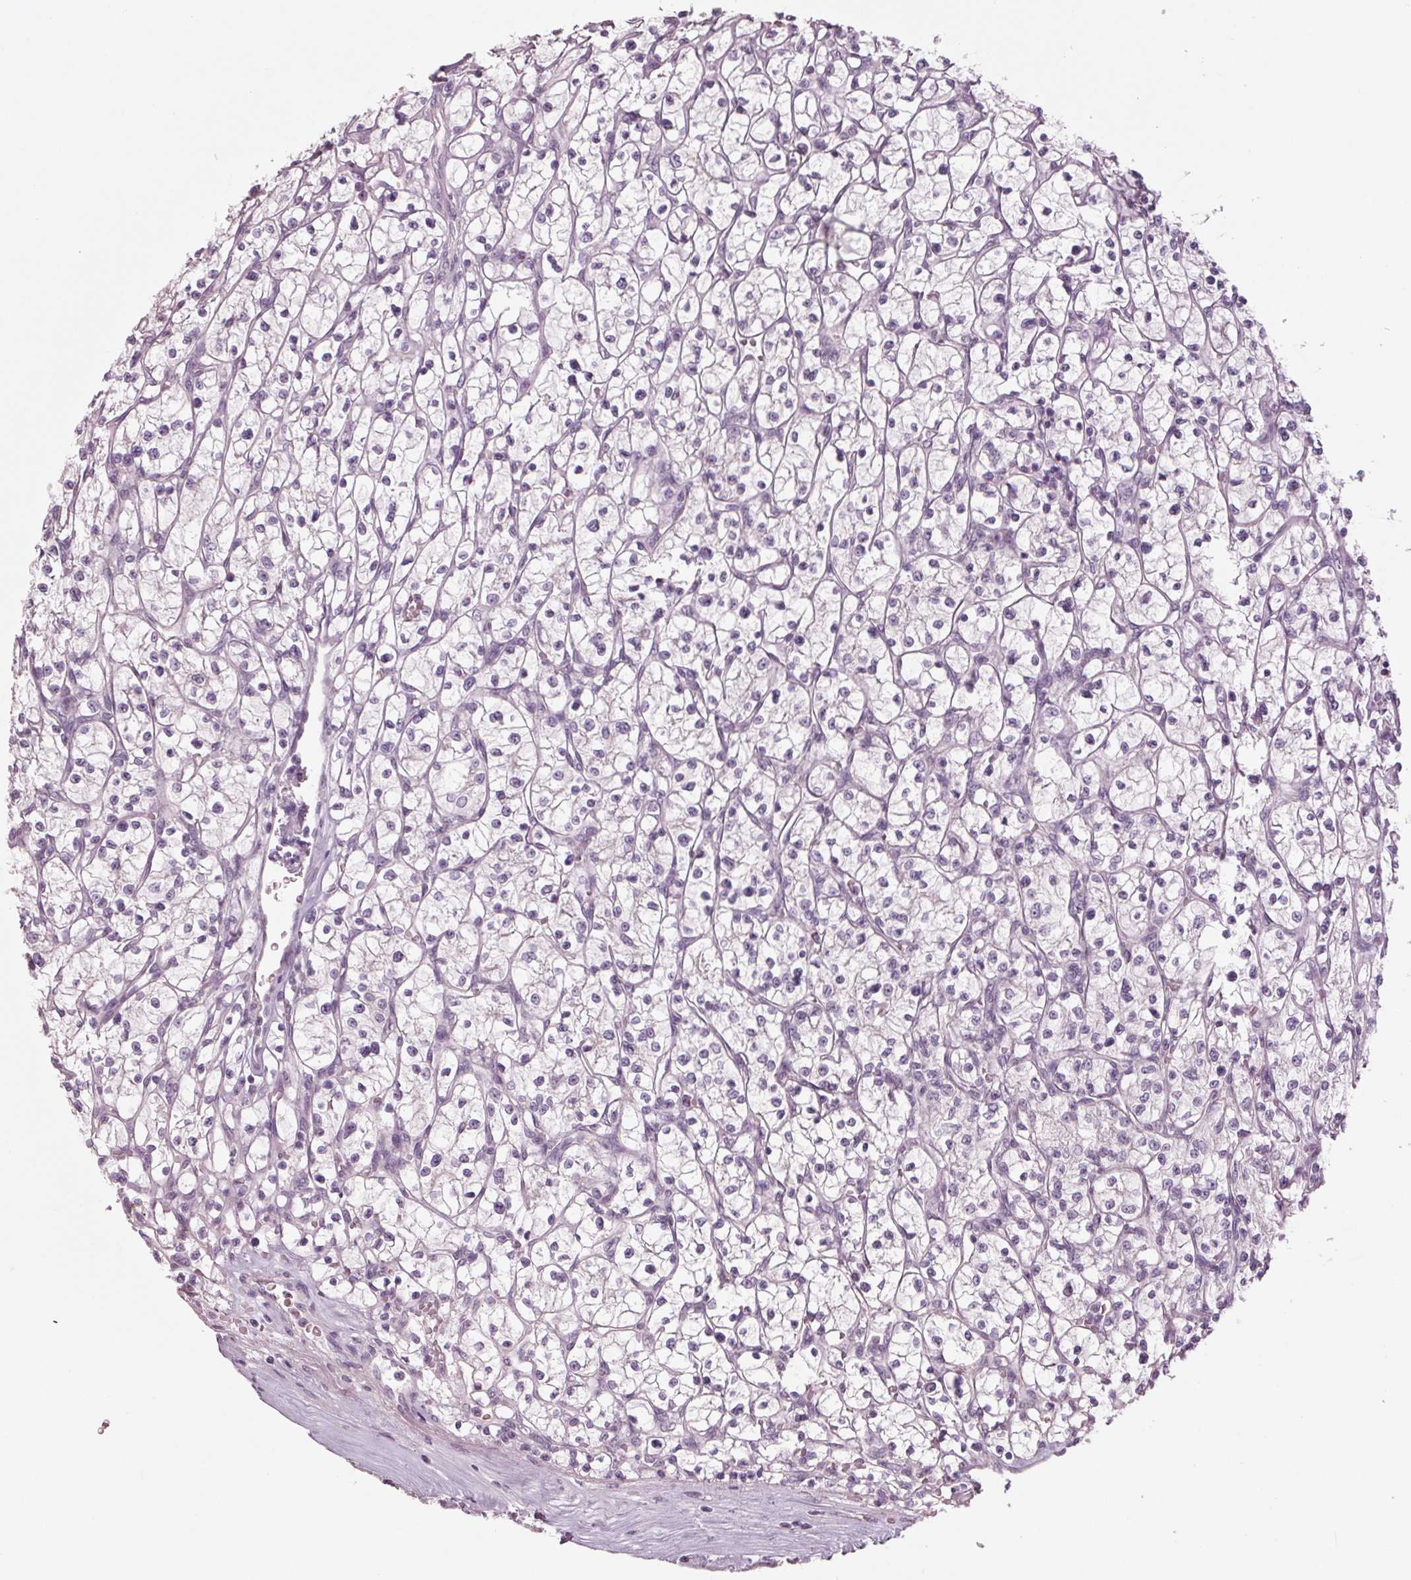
{"staining": {"intensity": "negative", "quantity": "none", "location": "none"}, "tissue": "renal cancer", "cell_type": "Tumor cells", "image_type": "cancer", "snomed": [{"axis": "morphology", "description": "Adenocarcinoma, NOS"}, {"axis": "topography", "description": "Kidney"}], "caption": "There is no significant expression in tumor cells of renal cancer (adenocarcinoma).", "gene": "TNNC2", "patient": {"sex": "female", "age": 64}}